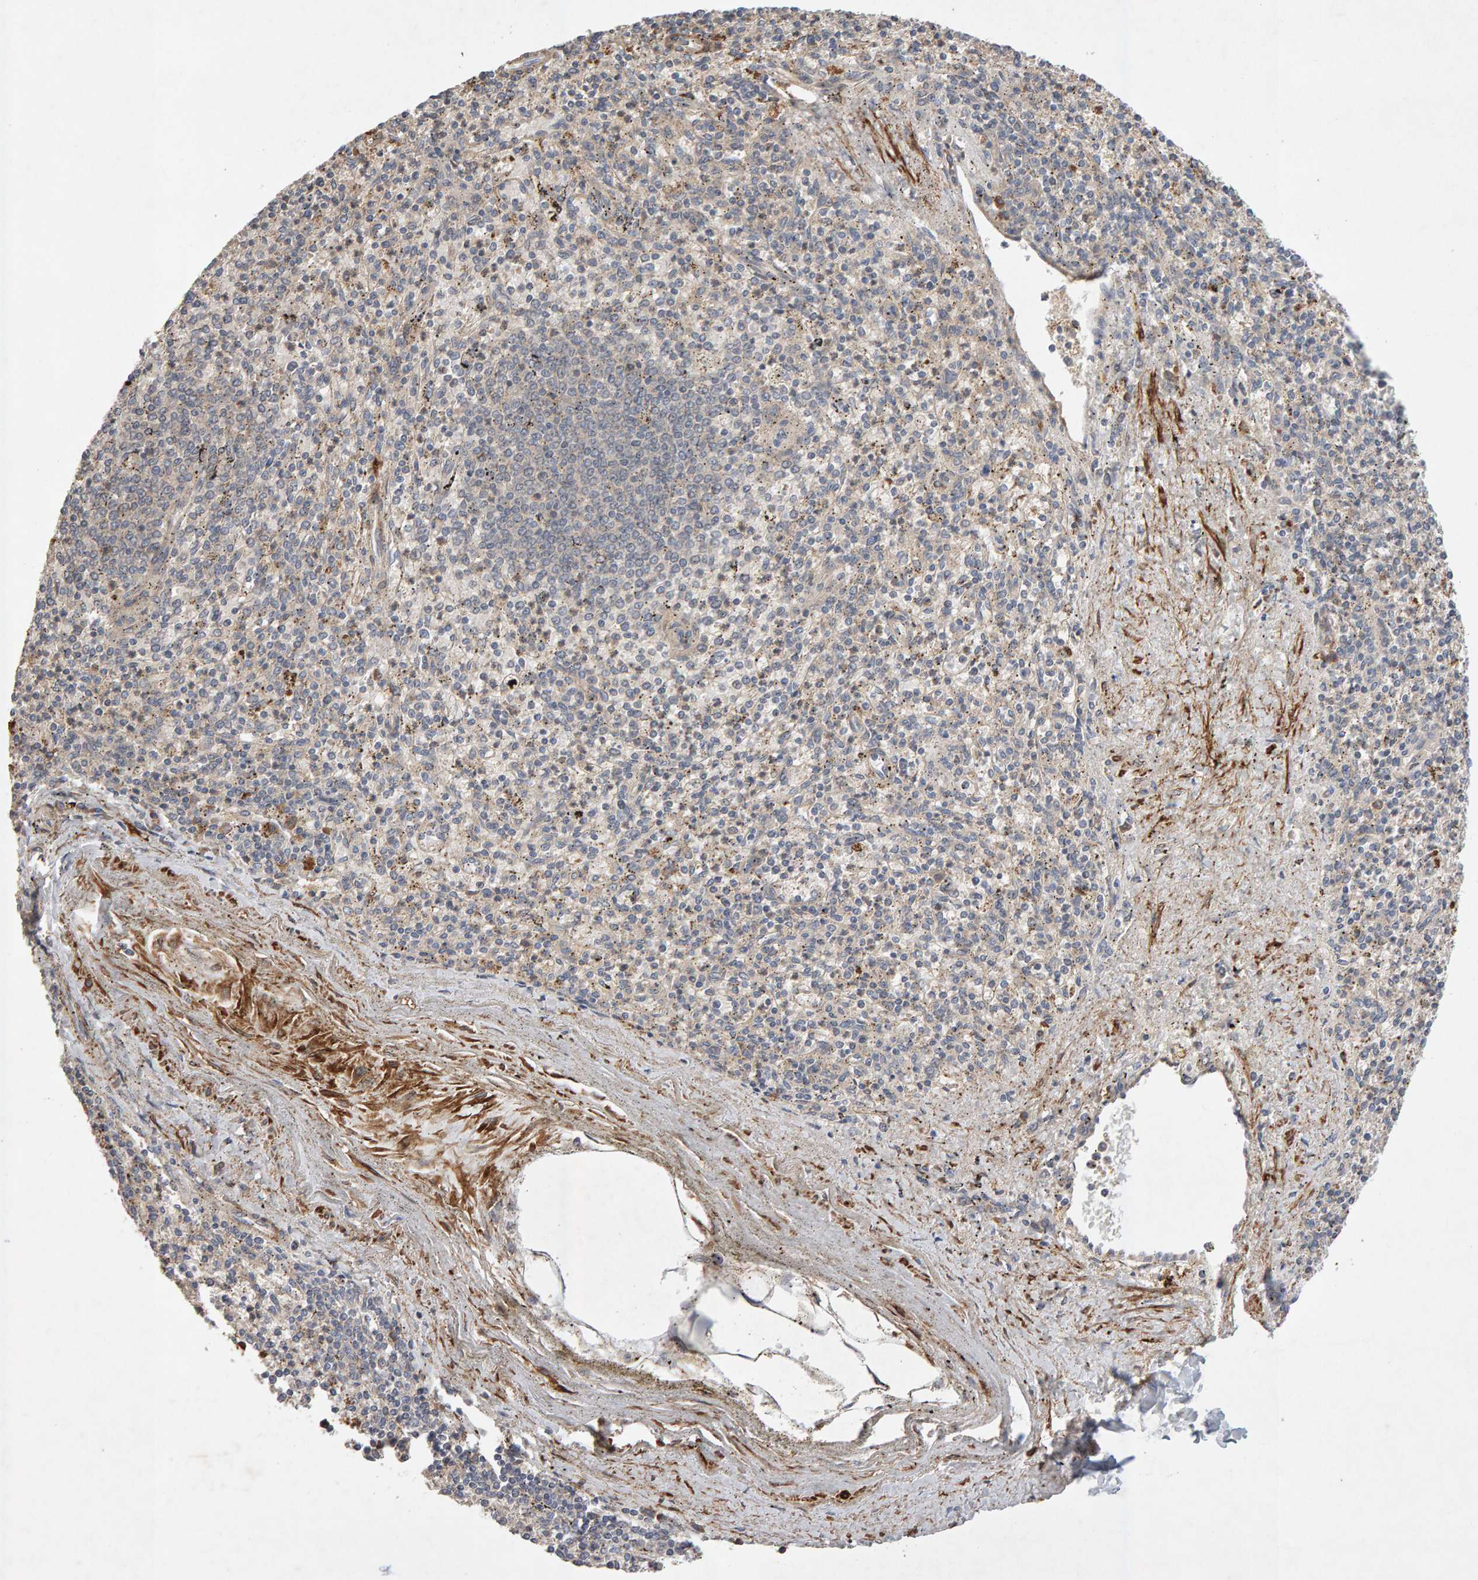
{"staining": {"intensity": "negative", "quantity": "none", "location": "none"}, "tissue": "spleen", "cell_type": "Cells in red pulp", "image_type": "normal", "snomed": [{"axis": "morphology", "description": "Normal tissue, NOS"}, {"axis": "topography", "description": "Spleen"}], "caption": "Immunohistochemistry of normal human spleen exhibits no expression in cells in red pulp.", "gene": "RNF19A", "patient": {"sex": "male", "age": 72}}